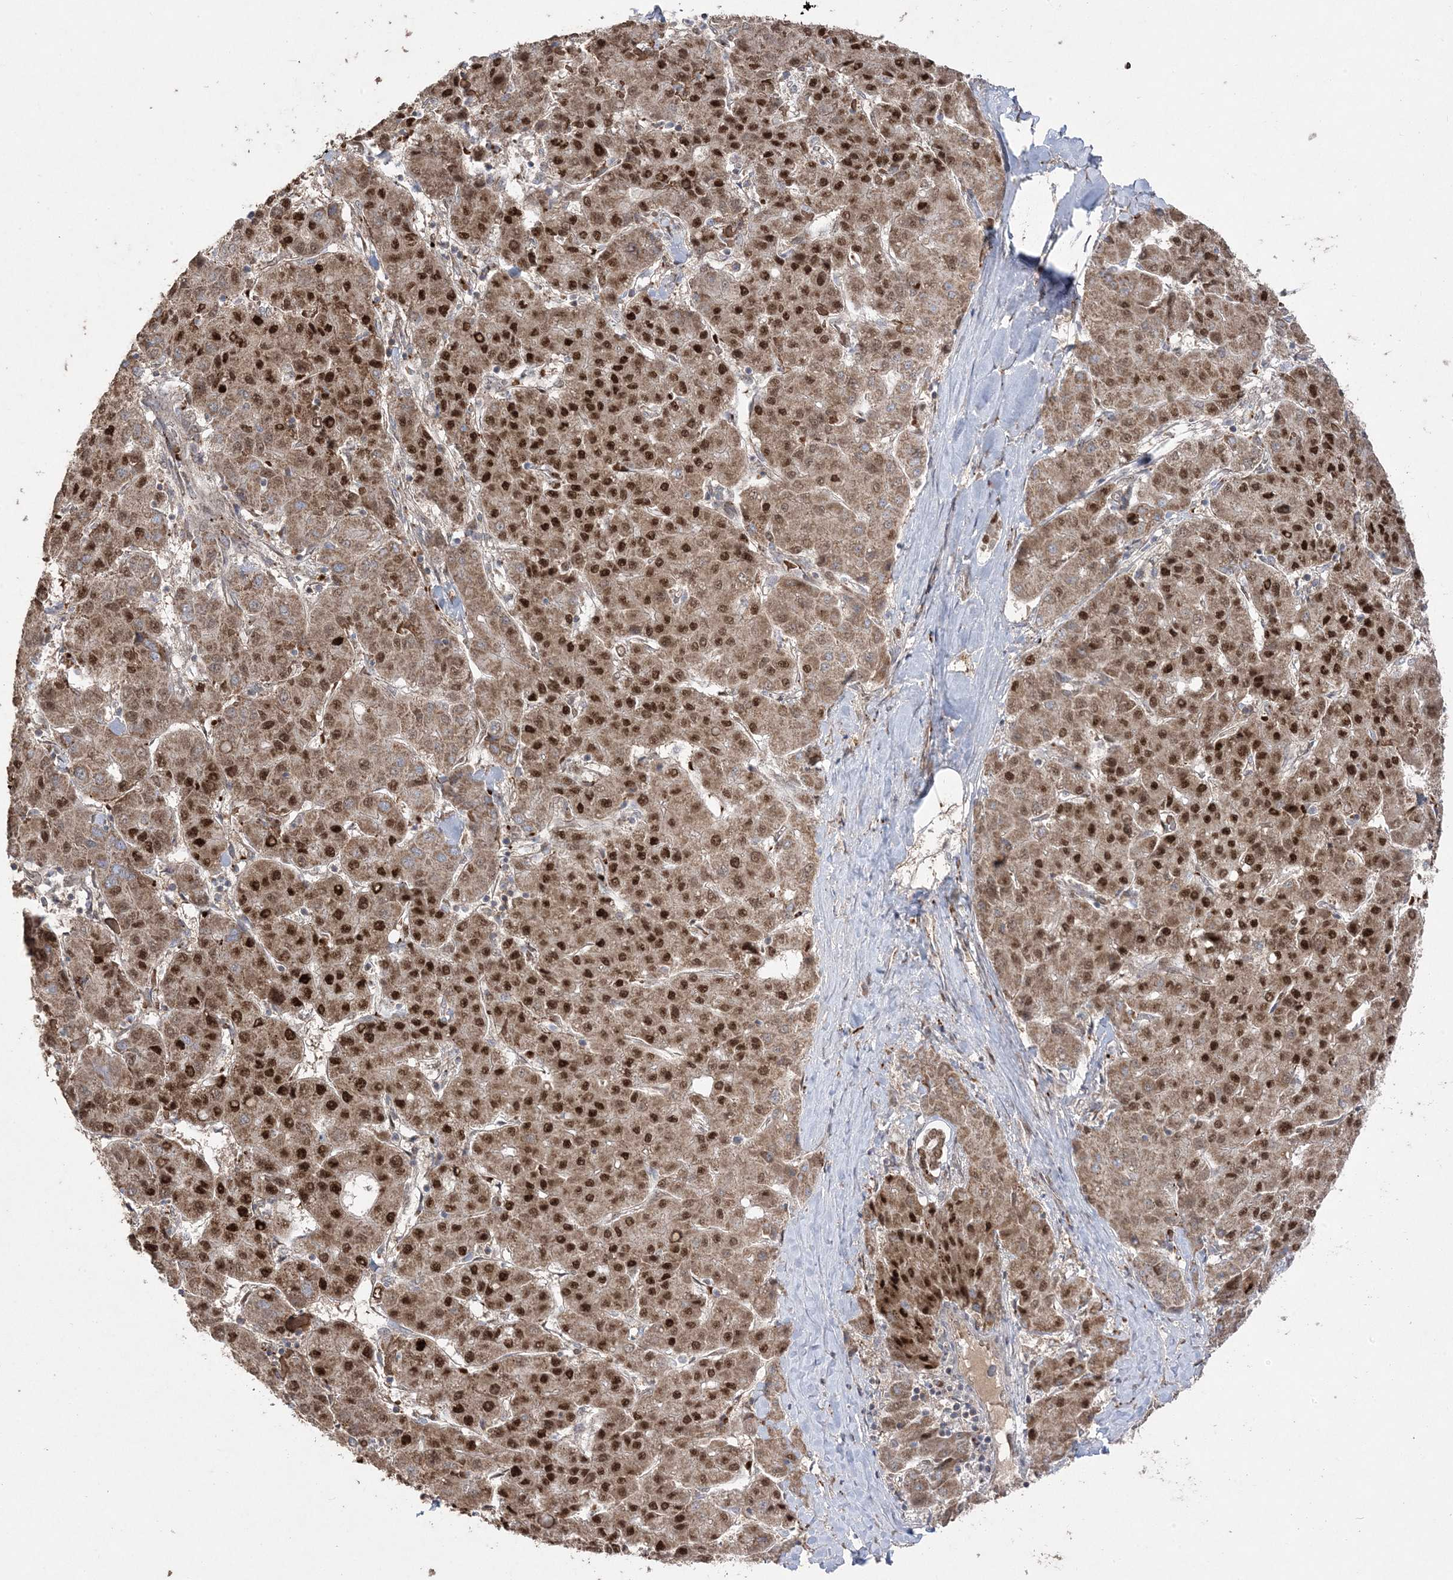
{"staining": {"intensity": "strong", "quantity": ">75%", "location": "cytoplasmic/membranous,nuclear"}, "tissue": "liver cancer", "cell_type": "Tumor cells", "image_type": "cancer", "snomed": [{"axis": "morphology", "description": "Carcinoma, Hepatocellular, NOS"}, {"axis": "topography", "description": "Liver"}], "caption": "Hepatocellular carcinoma (liver) stained with a brown dye displays strong cytoplasmic/membranous and nuclear positive expression in about >75% of tumor cells.", "gene": "PPOX", "patient": {"sex": "male", "age": 65}}